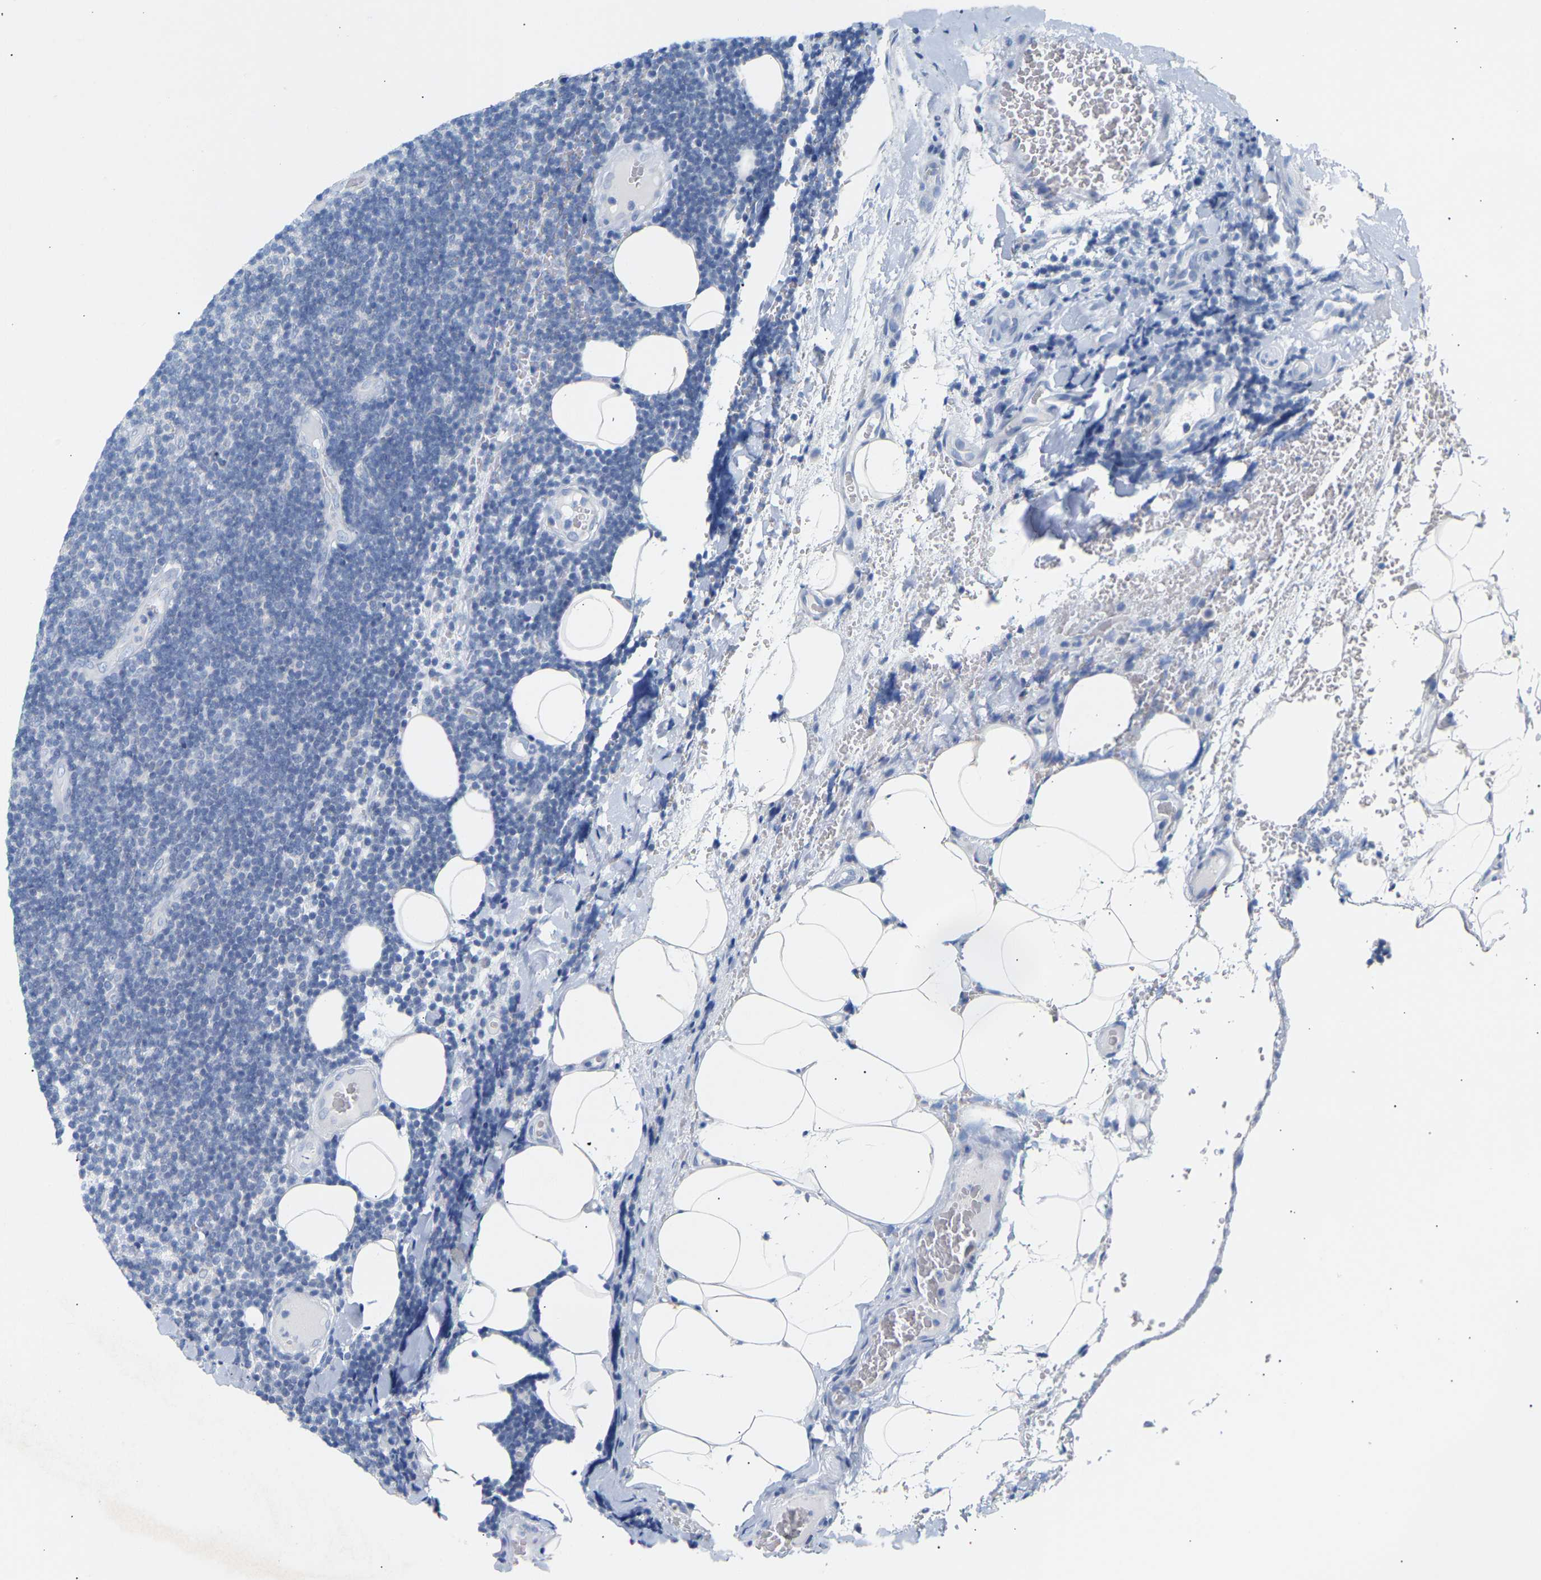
{"staining": {"intensity": "negative", "quantity": "none", "location": "none"}, "tissue": "lymphoma", "cell_type": "Tumor cells", "image_type": "cancer", "snomed": [{"axis": "morphology", "description": "Malignant lymphoma, non-Hodgkin's type, Low grade"}, {"axis": "topography", "description": "Lymph node"}], "caption": "This is an IHC histopathology image of lymphoma. There is no expression in tumor cells.", "gene": "PEX1", "patient": {"sex": "male", "age": 66}}